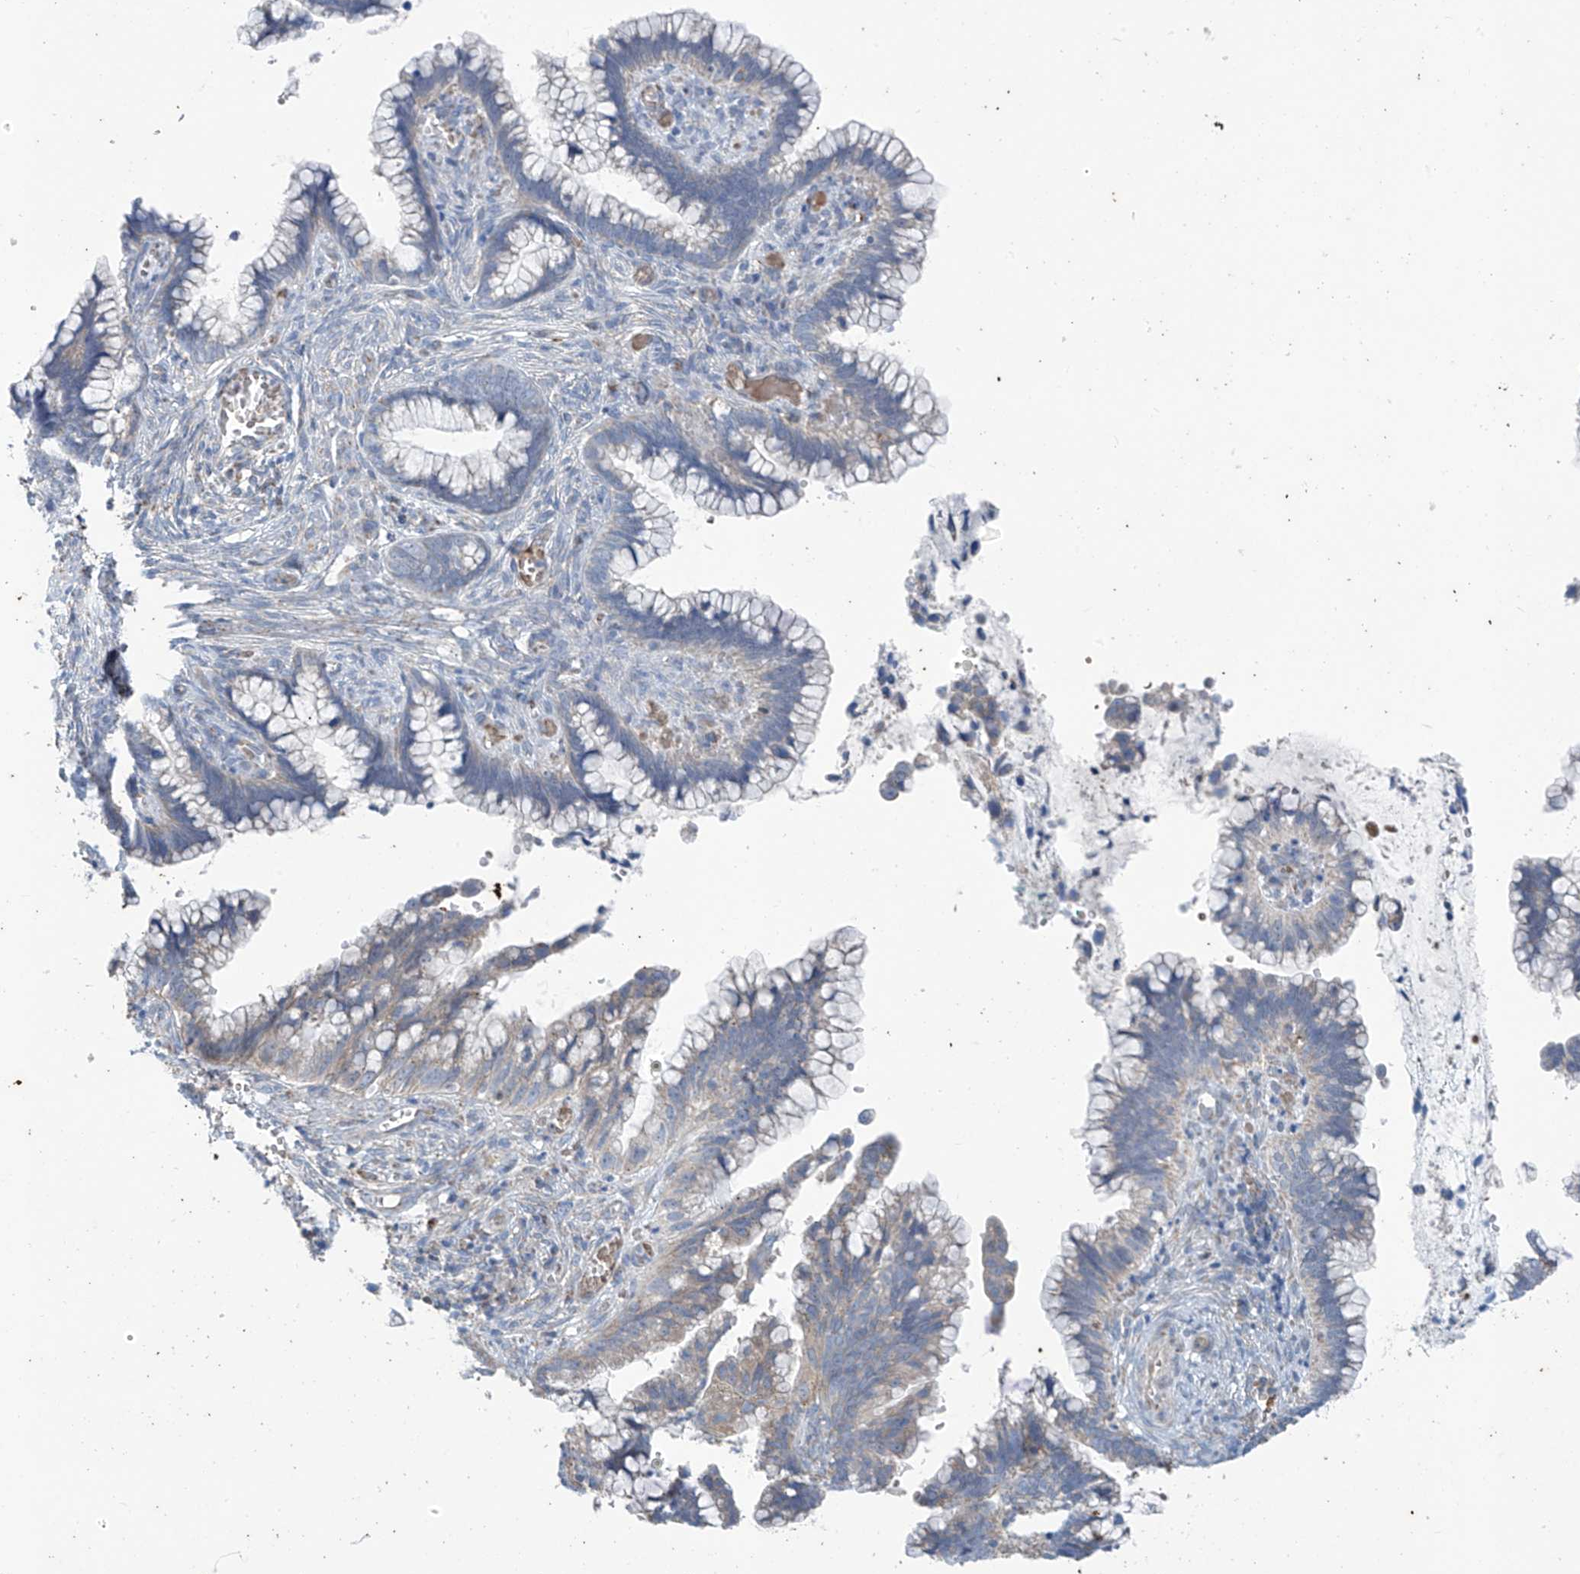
{"staining": {"intensity": "weak", "quantity": "<25%", "location": "cytoplasmic/membranous"}, "tissue": "cervical cancer", "cell_type": "Tumor cells", "image_type": "cancer", "snomed": [{"axis": "morphology", "description": "Adenocarcinoma, NOS"}, {"axis": "topography", "description": "Cervix"}], "caption": "High magnification brightfield microscopy of cervical adenocarcinoma stained with DAB (3,3'-diaminobenzidine) (brown) and counterstained with hematoxylin (blue): tumor cells show no significant positivity.", "gene": "EOMES", "patient": {"sex": "female", "age": 44}}